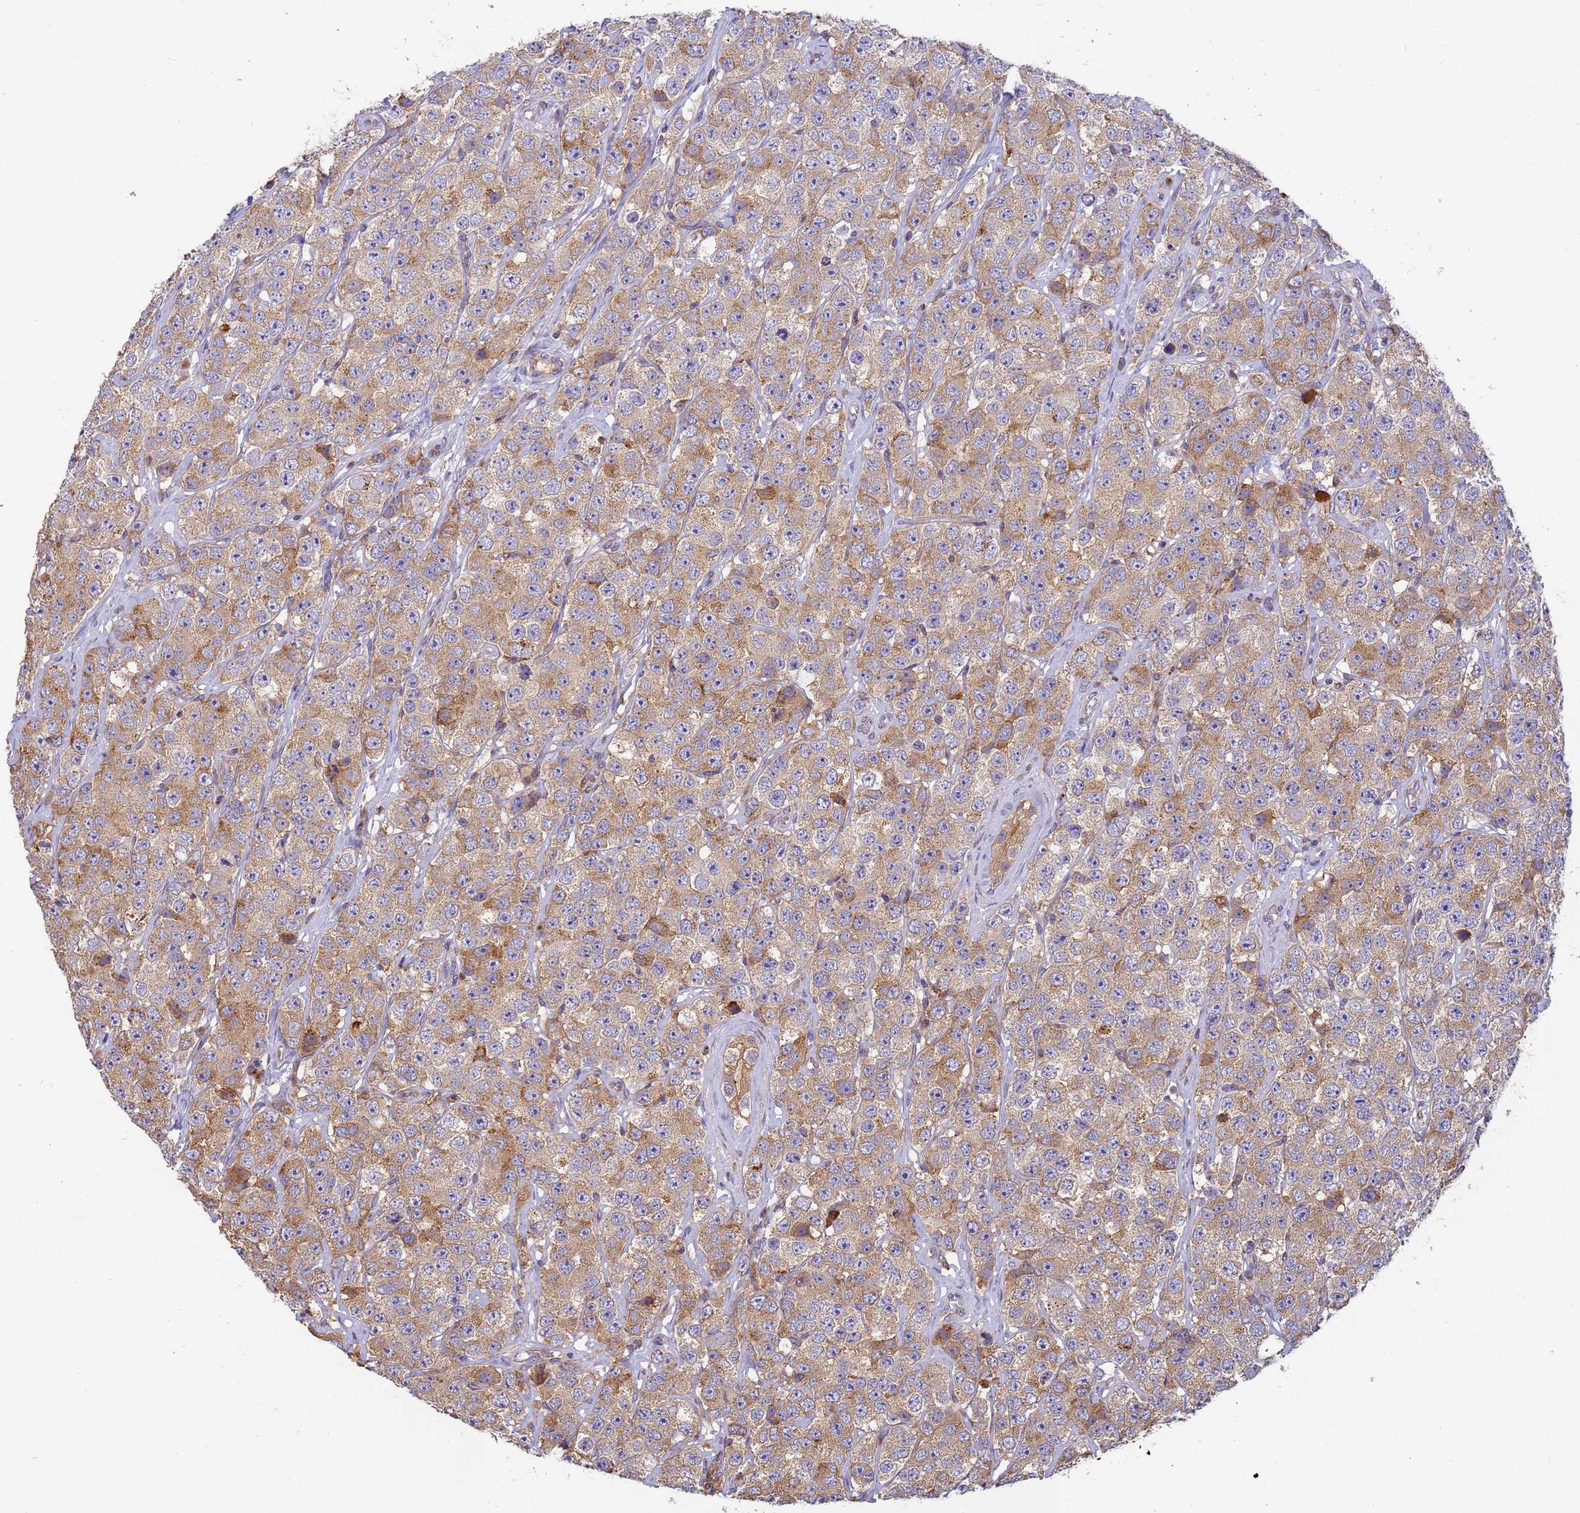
{"staining": {"intensity": "moderate", "quantity": ">75%", "location": "cytoplasmic/membranous"}, "tissue": "testis cancer", "cell_type": "Tumor cells", "image_type": "cancer", "snomed": [{"axis": "morphology", "description": "Seminoma, NOS"}, {"axis": "topography", "description": "Testis"}], "caption": "A medium amount of moderate cytoplasmic/membranous positivity is present in about >75% of tumor cells in testis cancer (seminoma) tissue.", "gene": "M6PR", "patient": {"sex": "male", "age": 28}}